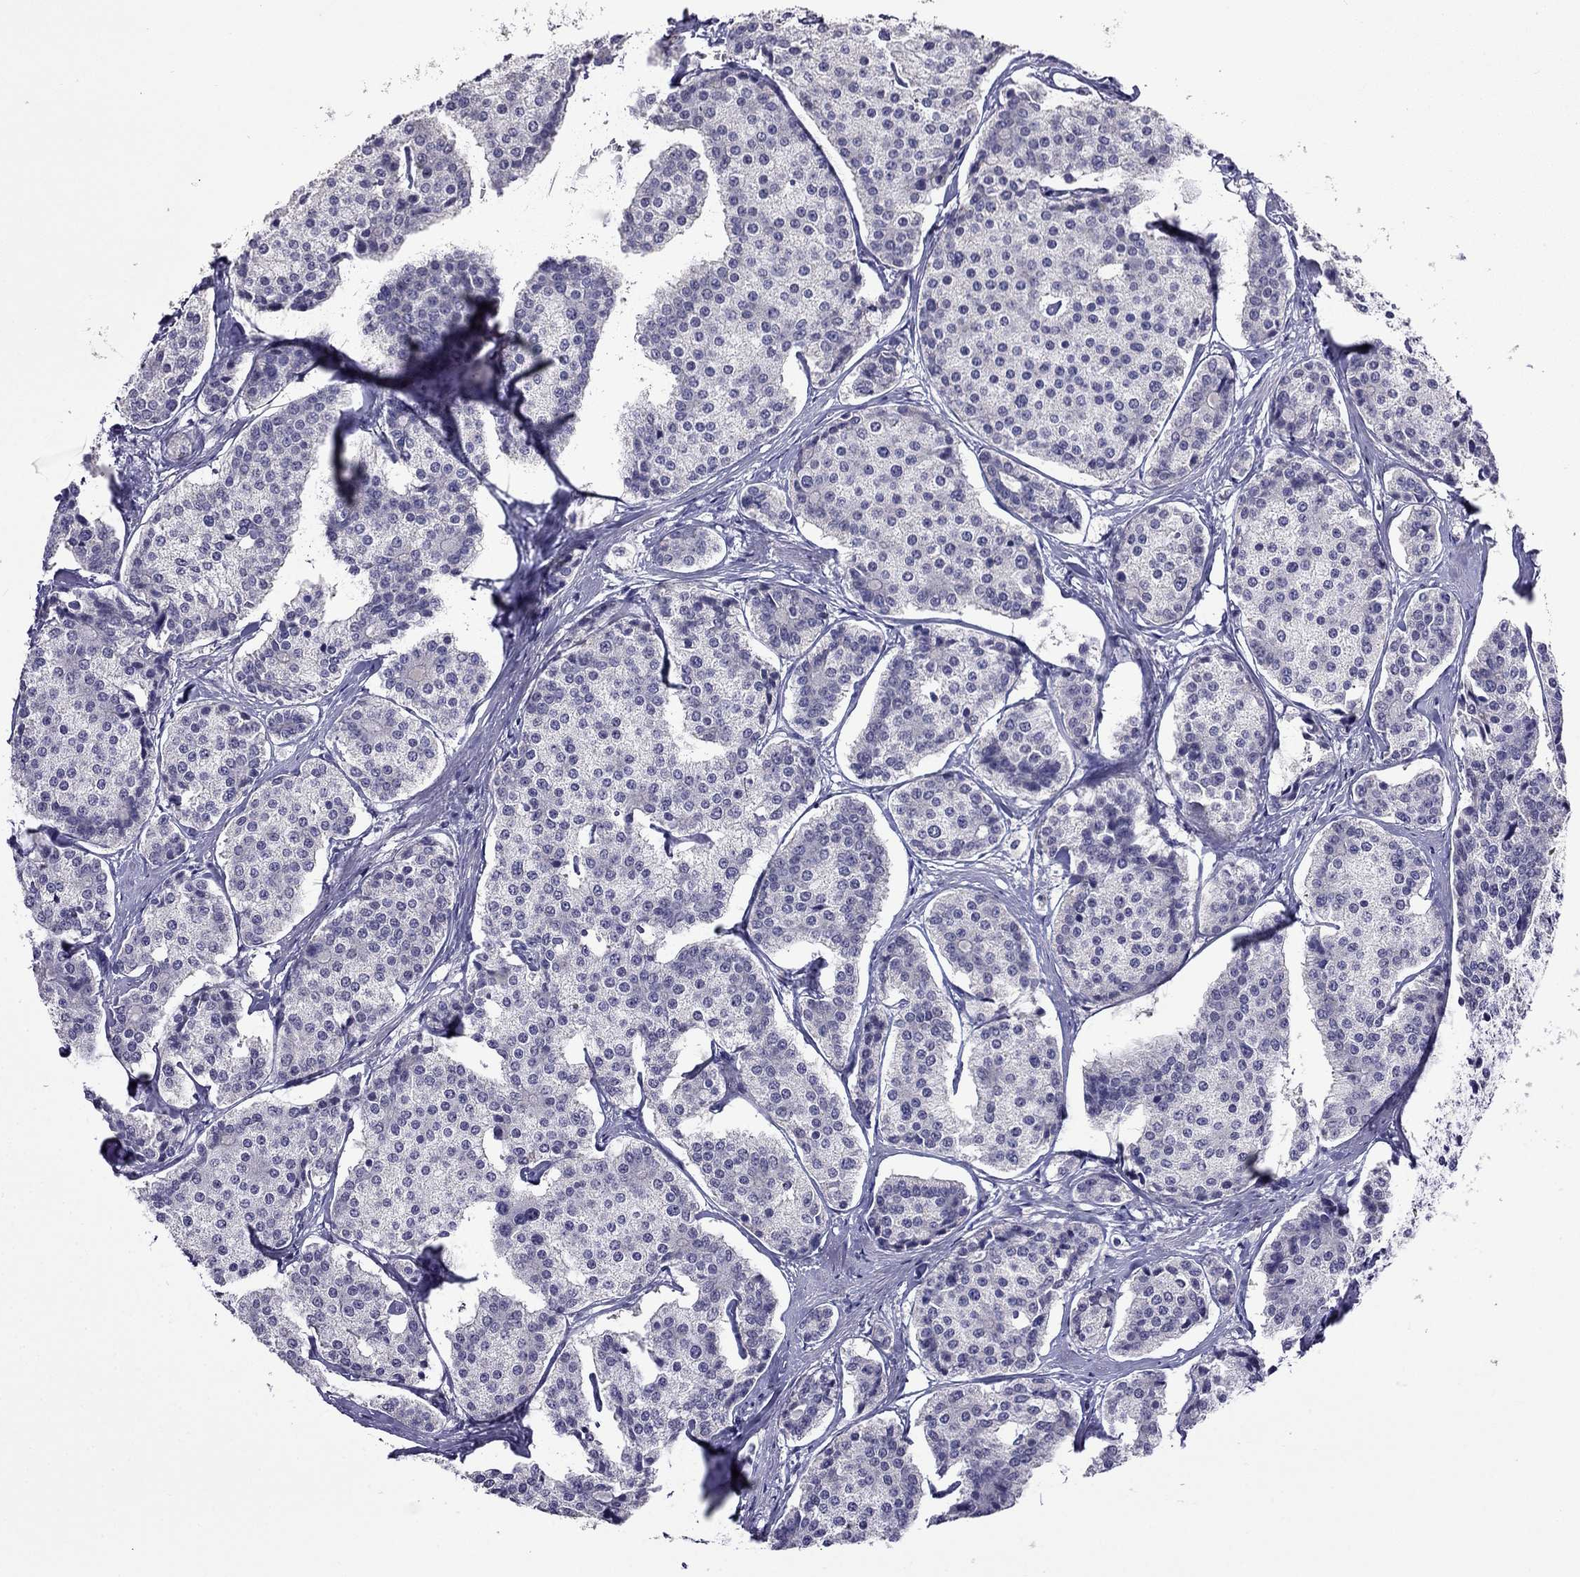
{"staining": {"intensity": "negative", "quantity": "none", "location": "none"}, "tissue": "carcinoid", "cell_type": "Tumor cells", "image_type": "cancer", "snomed": [{"axis": "morphology", "description": "Carcinoid, malignant, NOS"}, {"axis": "topography", "description": "Small intestine"}], "caption": "IHC of carcinoid reveals no staining in tumor cells.", "gene": "AQP9", "patient": {"sex": "female", "age": 65}}